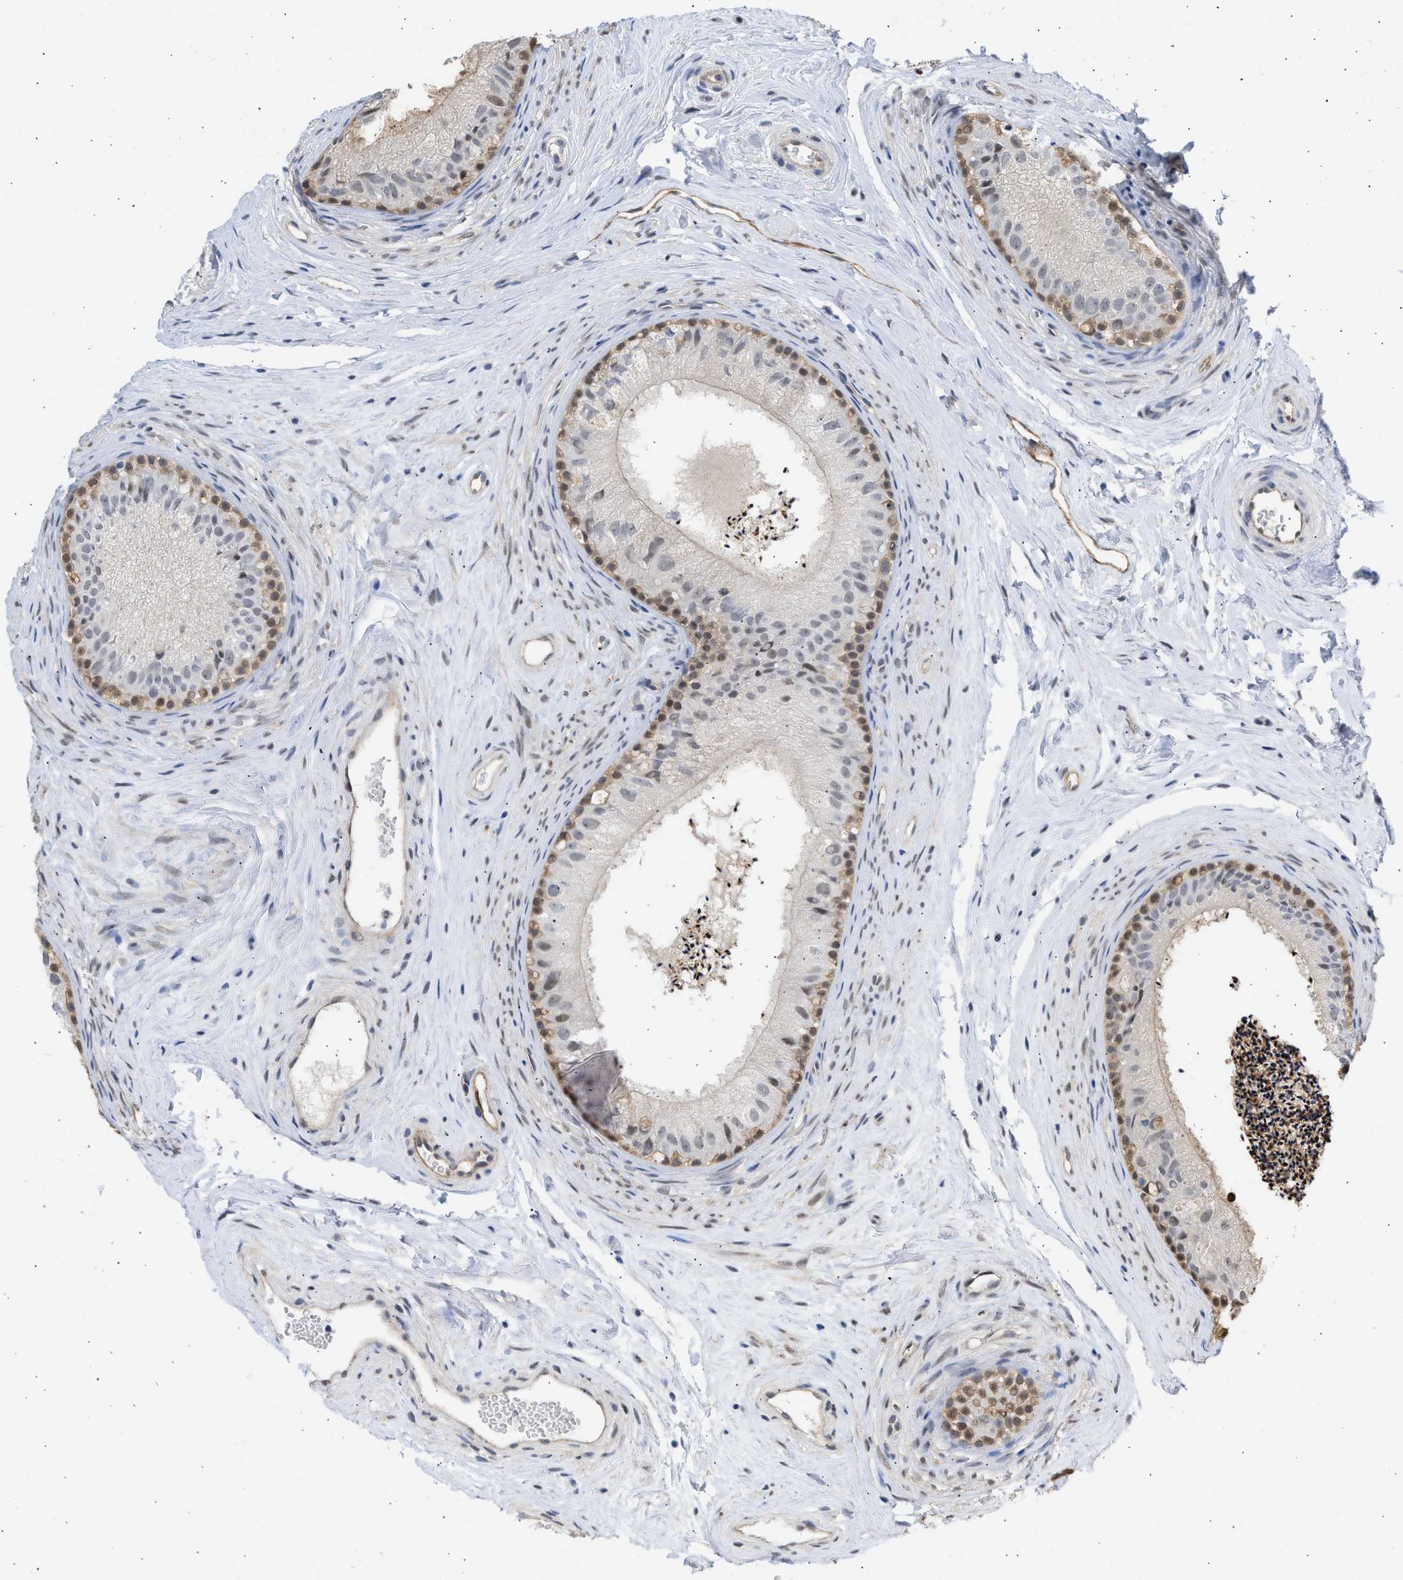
{"staining": {"intensity": "moderate", "quantity": "<25%", "location": "cytoplasmic/membranous"}, "tissue": "epididymis", "cell_type": "Glandular cells", "image_type": "normal", "snomed": [{"axis": "morphology", "description": "Normal tissue, NOS"}, {"axis": "topography", "description": "Epididymis"}], "caption": "About <25% of glandular cells in normal human epididymis exhibit moderate cytoplasmic/membranous protein expression as visualized by brown immunohistochemical staining.", "gene": "THRA", "patient": {"sex": "male", "age": 56}}